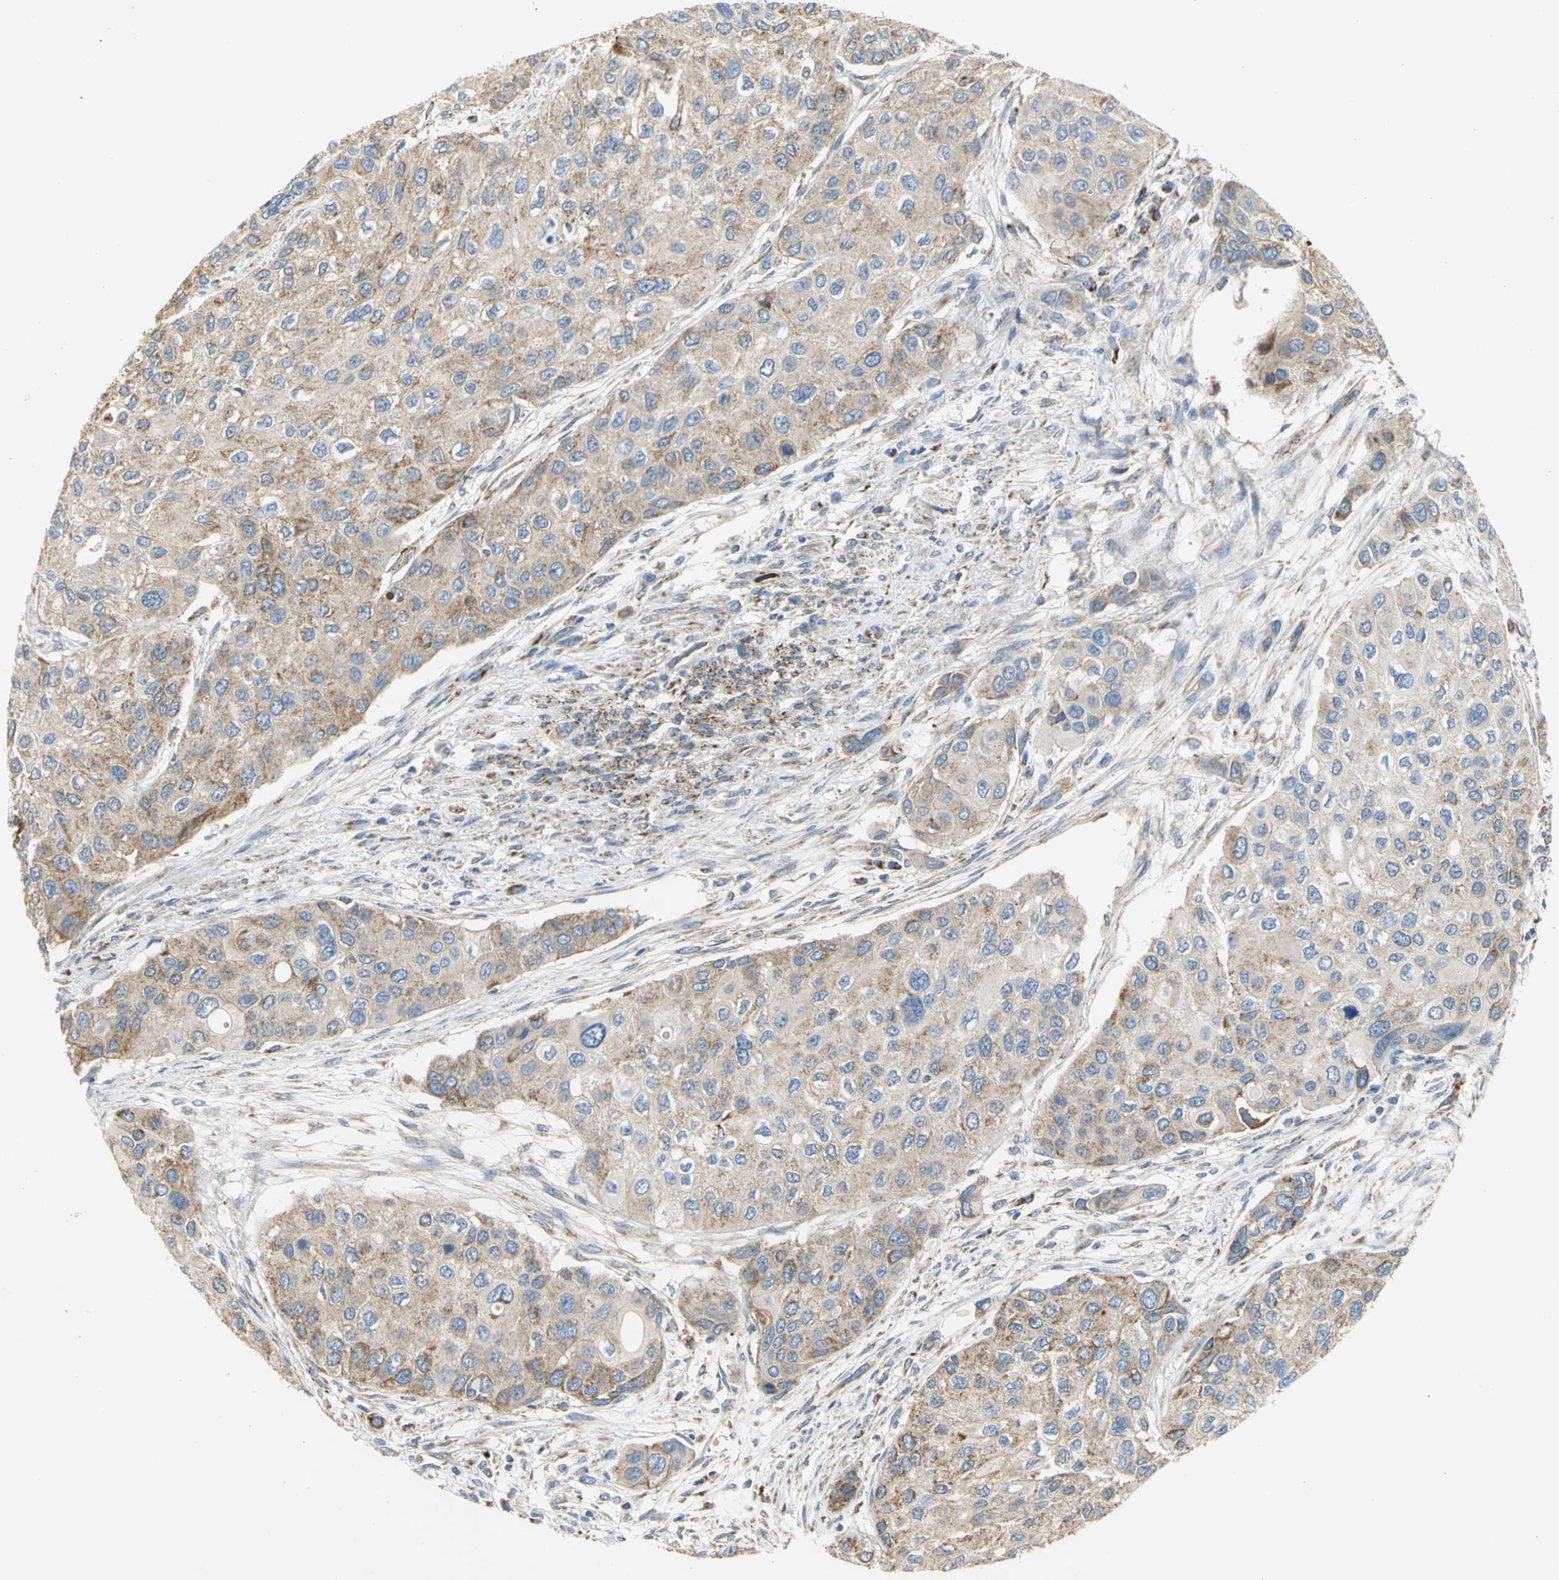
{"staining": {"intensity": "moderate", "quantity": ">75%", "location": "cytoplasmic/membranous"}, "tissue": "urothelial cancer", "cell_type": "Tumor cells", "image_type": "cancer", "snomed": [{"axis": "morphology", "description": "Urothelial carcinoma, High grade"}, {"axis": "topography", "description": "Urinary bladder"}], "caption": "Immunohistochemical staining of human urothelial cancer shows medium levels of moderate cytoplasmic/membranous protein positivity in about >75% of tumor cells.", "gene": "NDUFB5", "patient": {"sex": "female", "age": 56}}